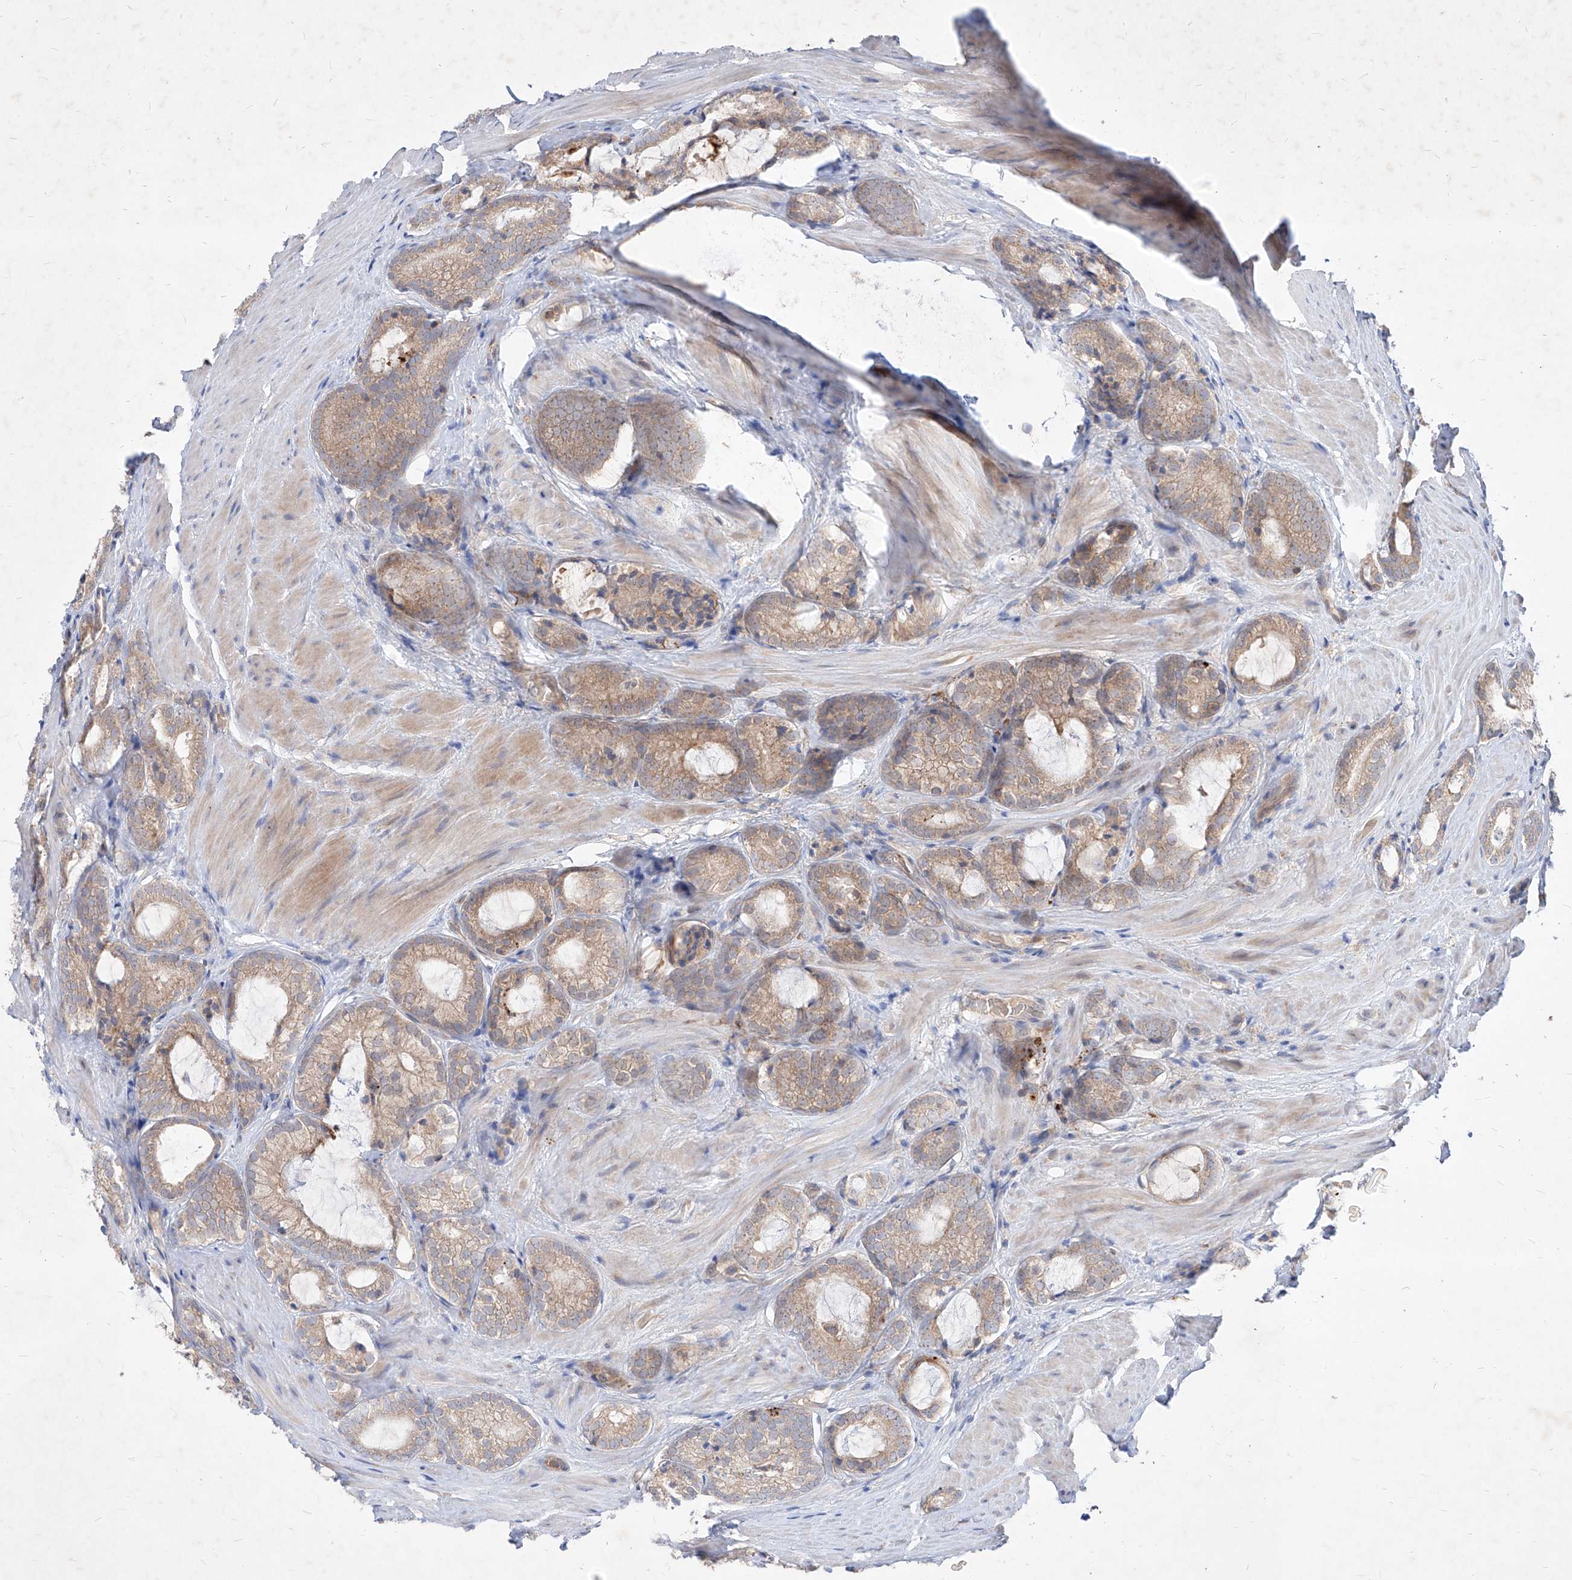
{"staining": {"intensity": "weak", "quantity": ">75%", "location": "cytoplasmic/membranous"}, "tissue": "prostate cancer", "cell_type": "Tumor cells", "image_type": "cancer", "snomed": [{"axis": "morphology", "description": "Adenocarcinoma, High grade"}, {"axis": "topography", "description": "Prostate"}], "caption": "Brown immunohistochemical staining in human prostate cancer demonstrates weak cytoplasmic/membranous positivity in about >75% of tumor cells. The staining was performed using DAB to visualize the protein expression in brown, while the nuclei were stained in blue with hematoxylin (Magnification: 20x).", "gene": "TSNAX", "patient": {"sex": "male", "age": 63}}